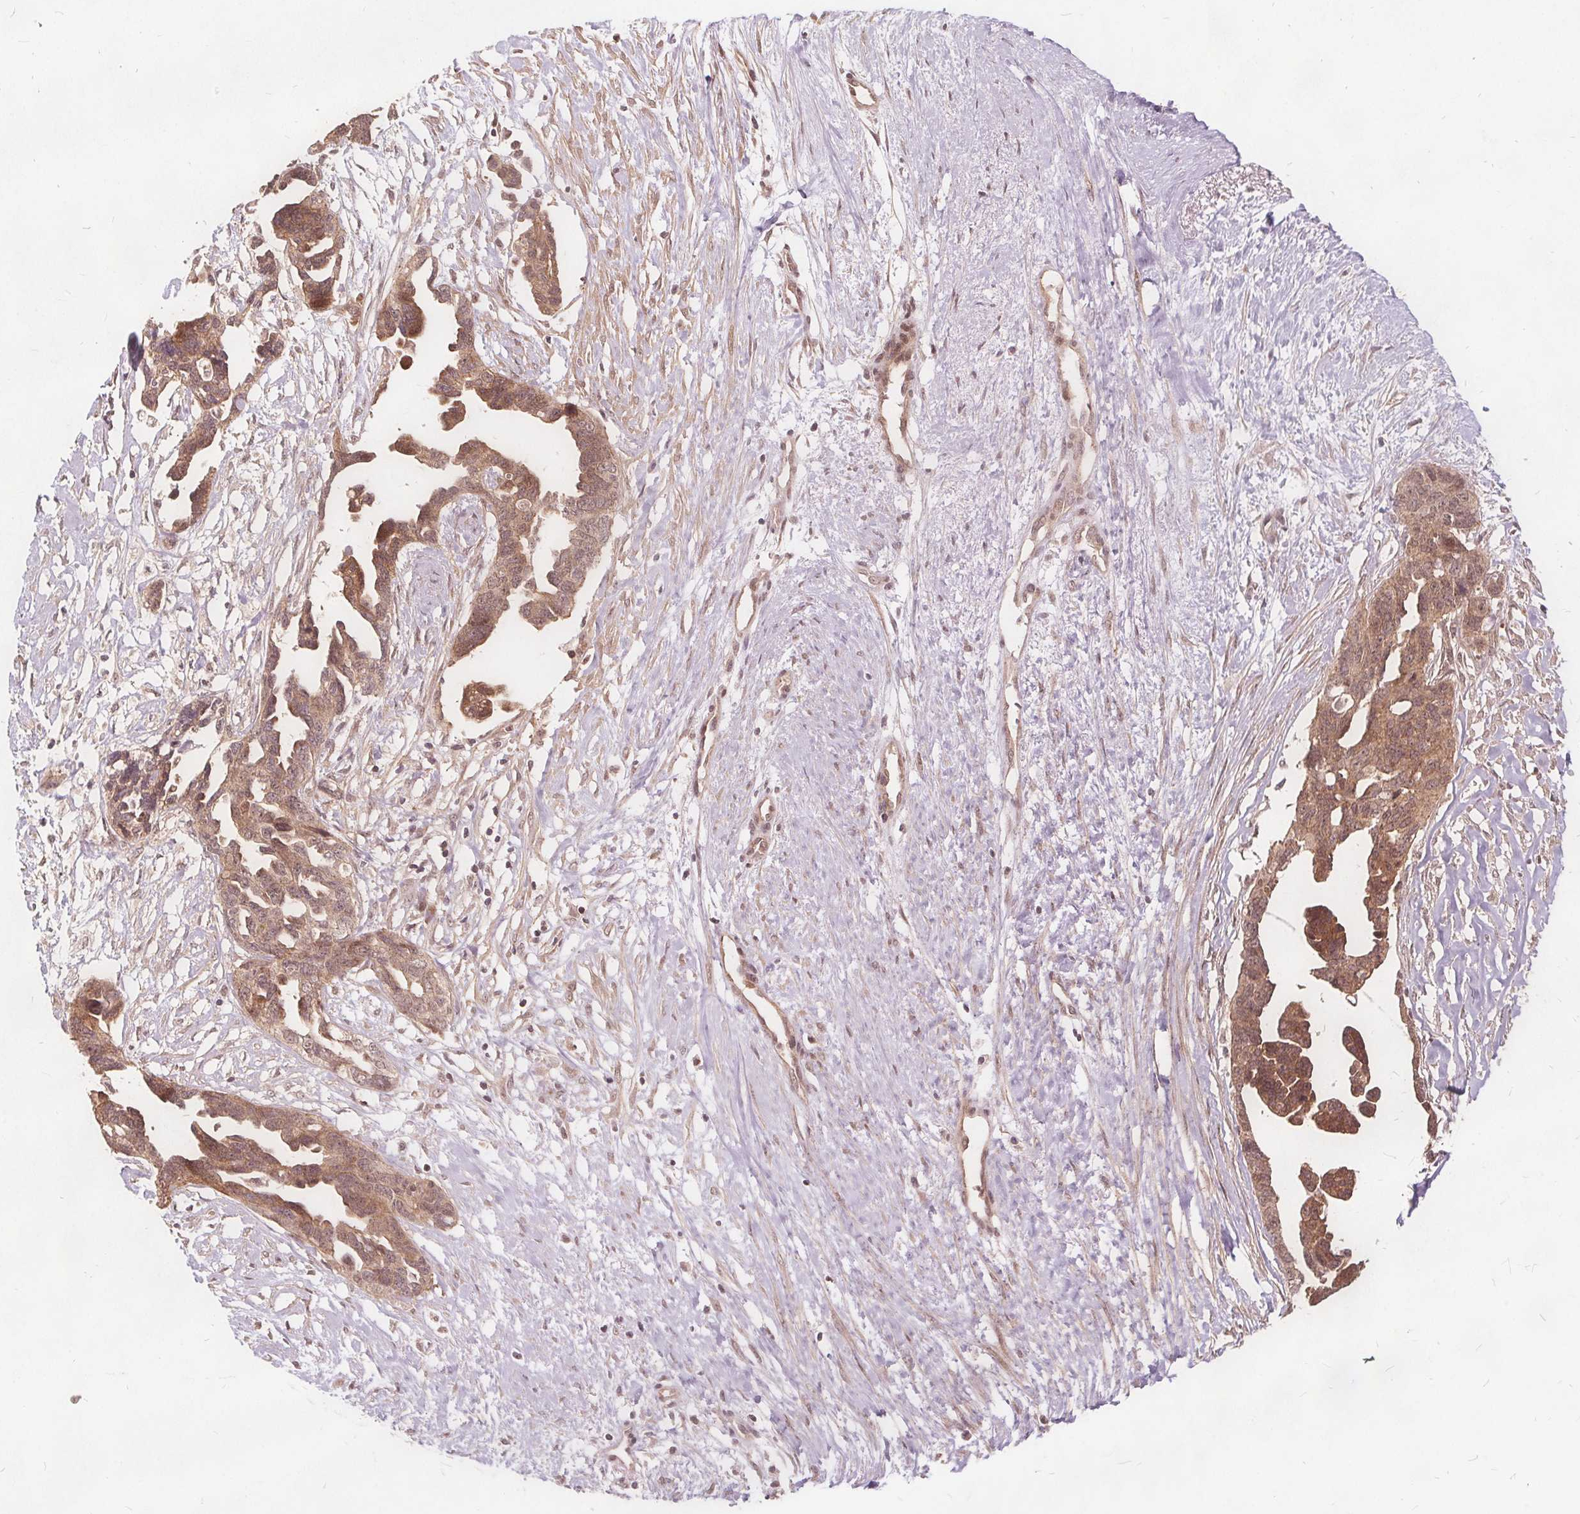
{"staining": {"intensity": "moderate", "quantity": ">75%", "location": "cytoplasmic/membranous,nuclear"}, "tissue": "ovarian cancer", "cell_type": "Tumor cells", "image_type": "cancer", "snomed": [{"axis": "morphology", "description": "Cystadenocarcinoma, serous, NOS"}, {"axis": "topography", "description": "Ovary"}], "caption": "Immunohistochemical staining of ovarian serous cystadenocarcinoma displays moderate cytoplasmic/membranous and nuclear protein positivity in about >75% of tumor cells.", "gene": "PPP1CB", "patient": {"sex": "female", "age": 69}}